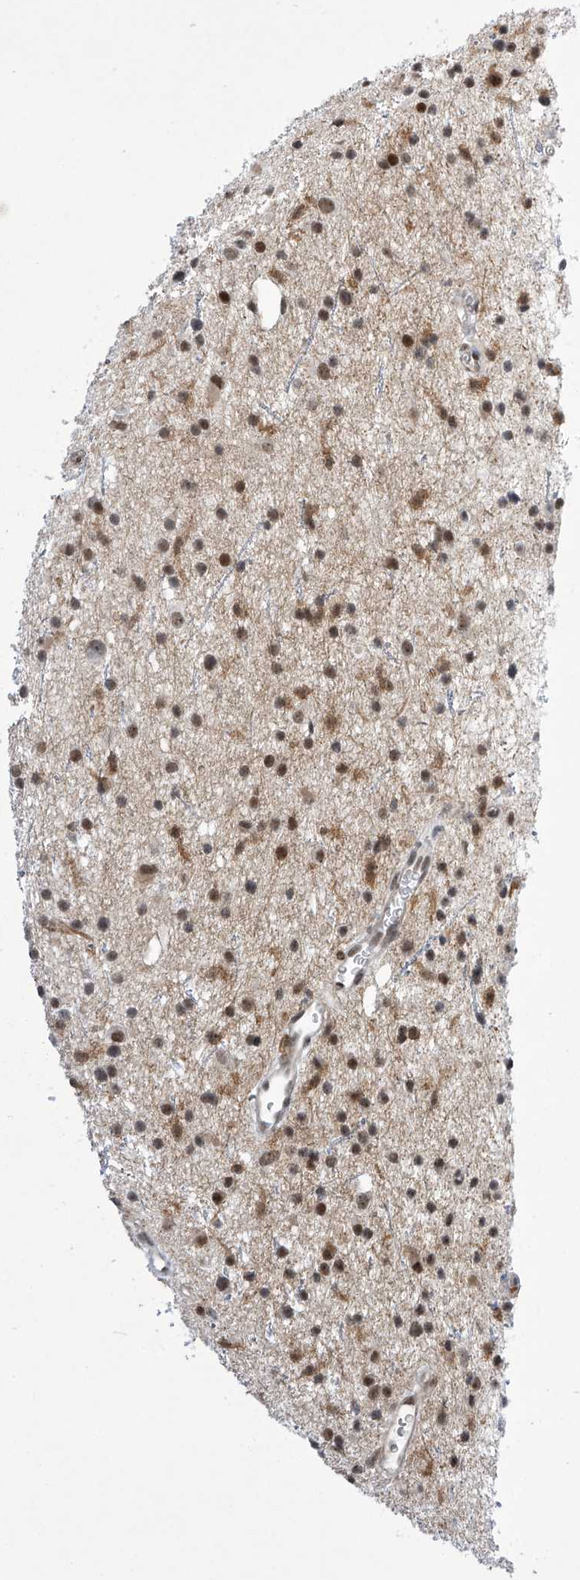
{"staining": {"intensity": "moderate", "quantity": ">75%", "location": "nuclear"}, "tissue": "glioma", "cell_type": "Tumor cells", "image_type": "cancer", "snomed": [{"axis": "morphology", "description": "Glioma, malignant, Low grade"}, {"axis": "topography", "description": "Cerebral cortex"}], "caption": "IHC (DAB) staining of low-grade glioma (malignant) shows moderate nuclear protein staining in about >75% of tumor cells.", "gene": "MSL3", "patient": {"sex": "female", "age": 39}}